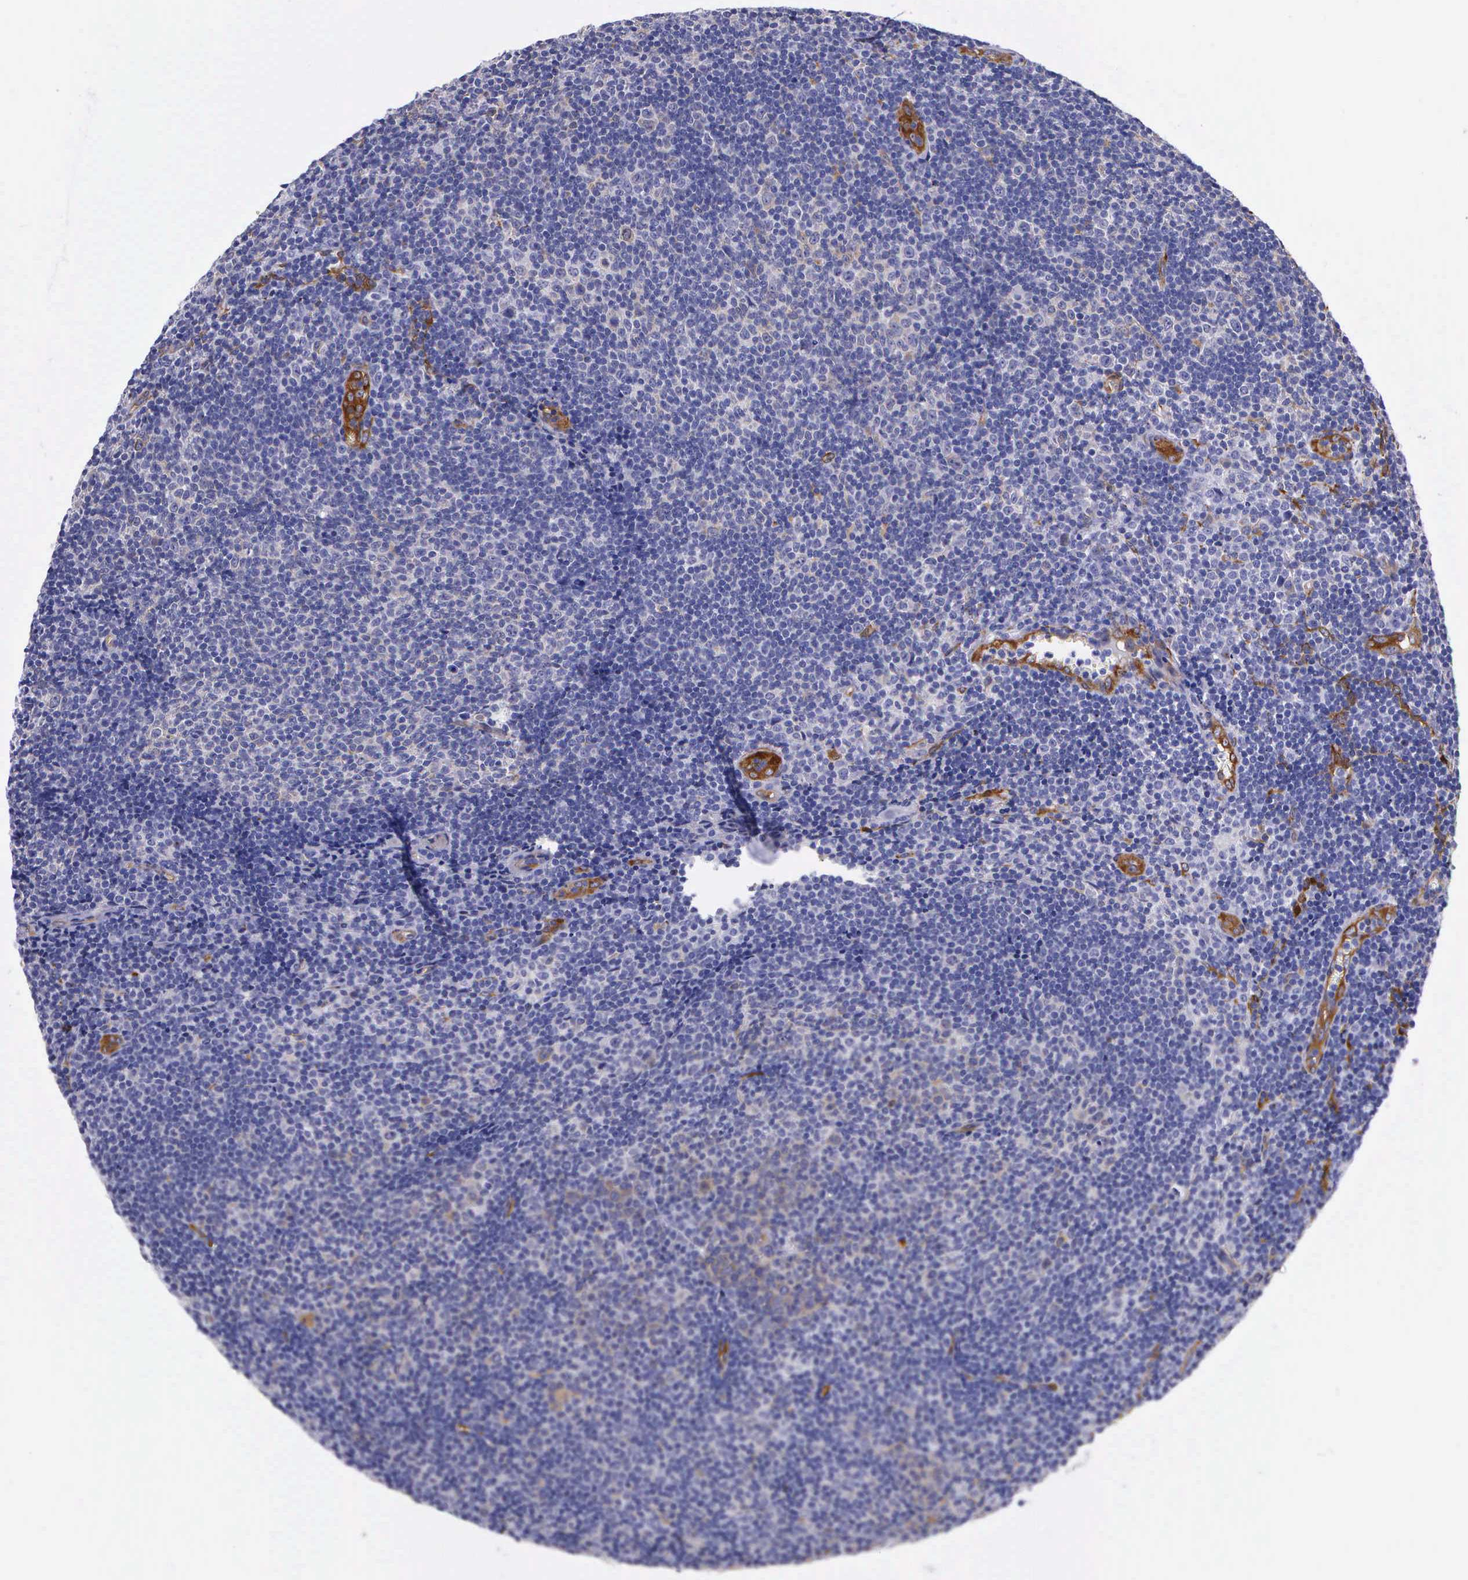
{"staining": {"intensity": "negative", "quantity": "none", "location": "none"}, "tissue": "lymphoma", "cell_type": "Tumor cells", "image_type": "cancer", "snomed": [{"axis": "morphology", "description": "Malignant lymphoma, non-Hodgkin's type, Low grade"}, {"axis": "topography", "description": "Lymph node"}], "caption": "The immunohistochemistry (IHC) micrograph has no significant staining in tumor cells of lymphoma tissue. Nuclei are stained in blue.", "gene": "BCAR1", "patient": {"sex": "male", "age": 49}}